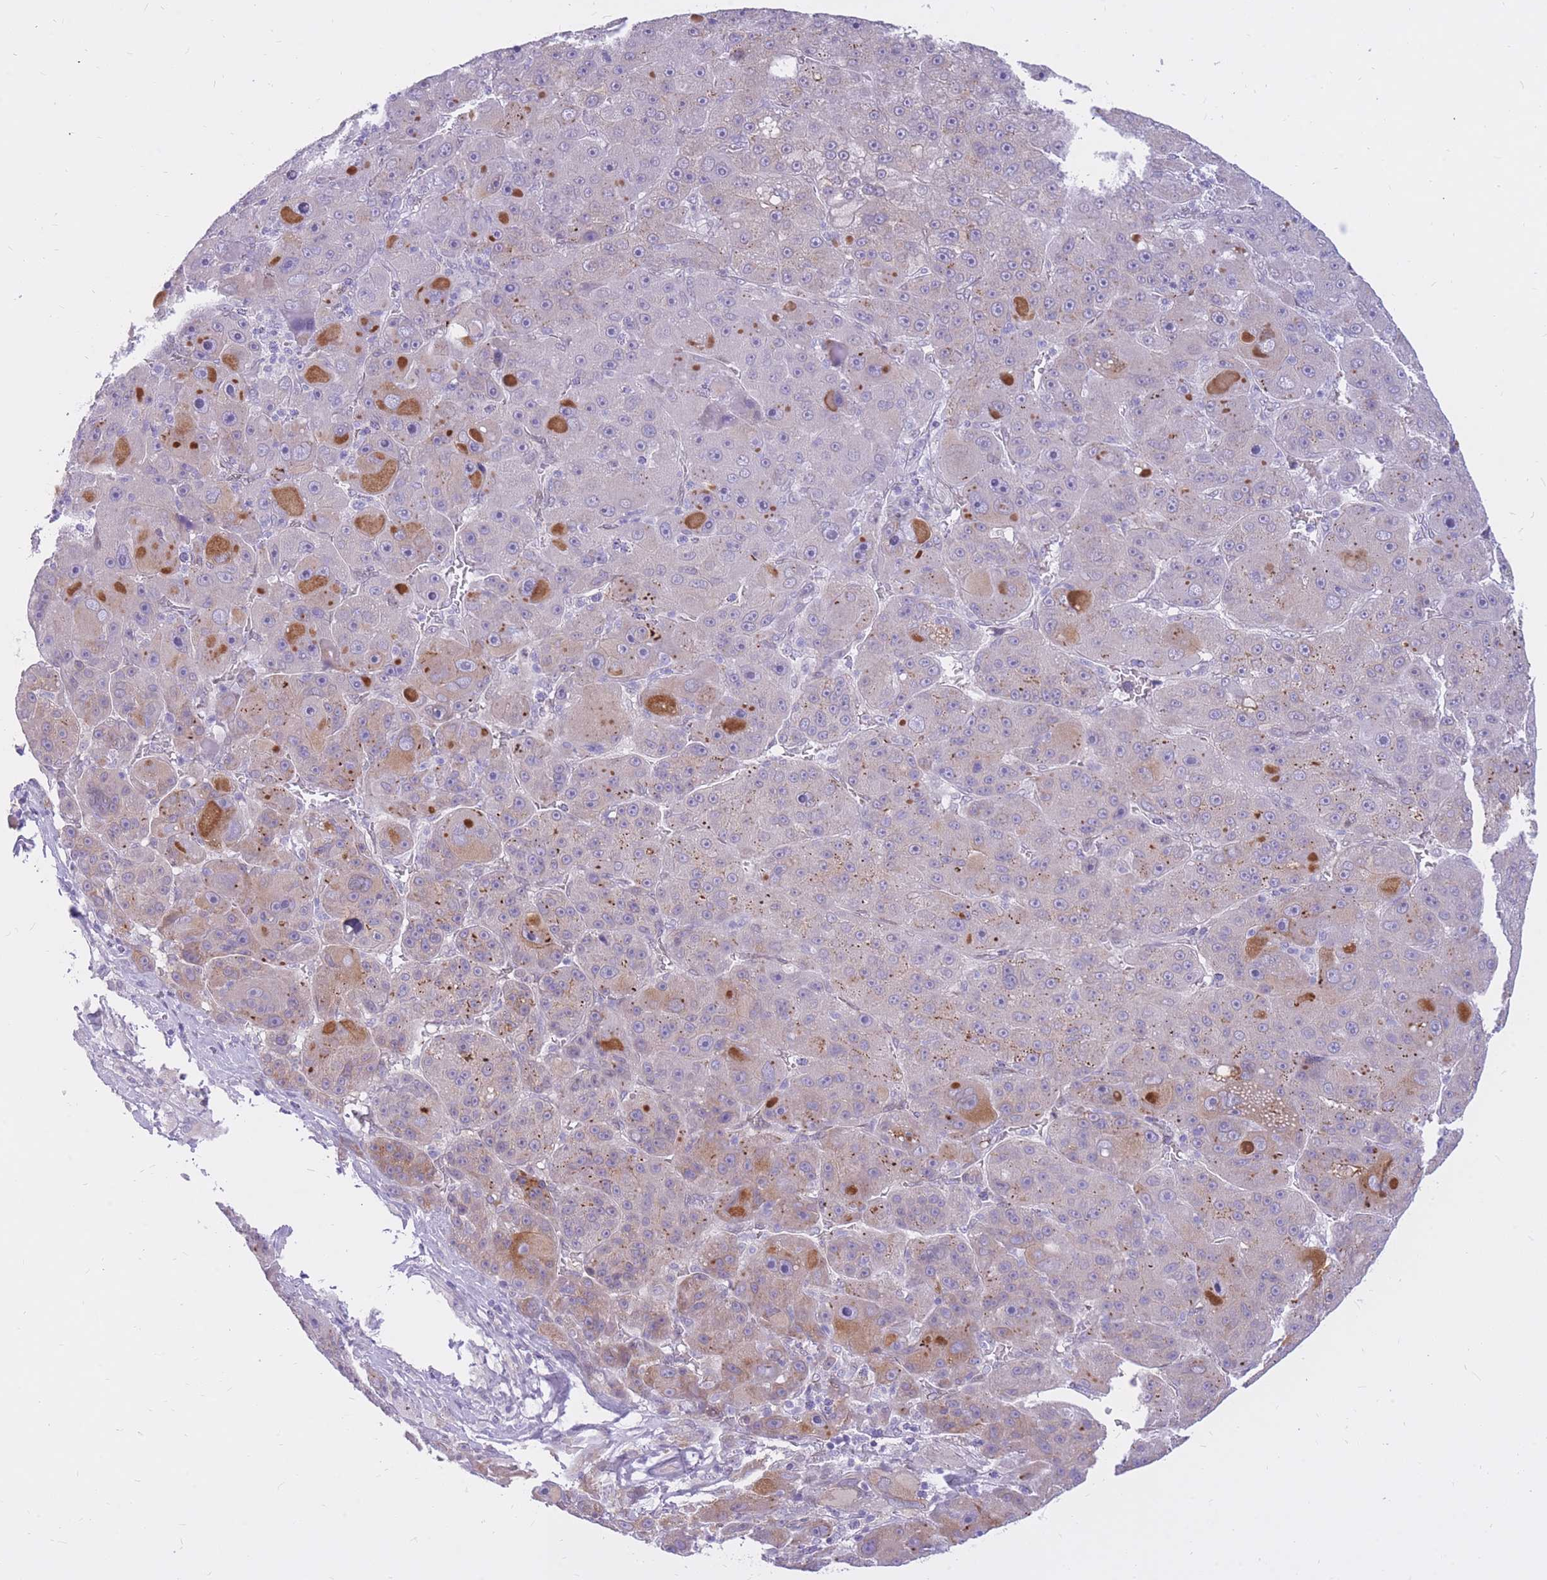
{"staining": {"intensity": "weak", "quantity": "<25%", "location": "cytoplasmic/membranous"}, "tissue": "liver cancer", "cell_type": "Tumor cells", "image_type": "cancer", "snomed": [{"axis": "morphology", "description": "Carcinoma, Hepatocellular, NOS"}, {"axis": "topography", "description": "Liver"}], "caption": "DAB immunohistochemical staining of human liver cancer (hepatocellular carcinoma) demonstrates no significant positivity in tumor cells.", "gene": "HOOK2", "patient": {"sex": "male", "age": 76}}